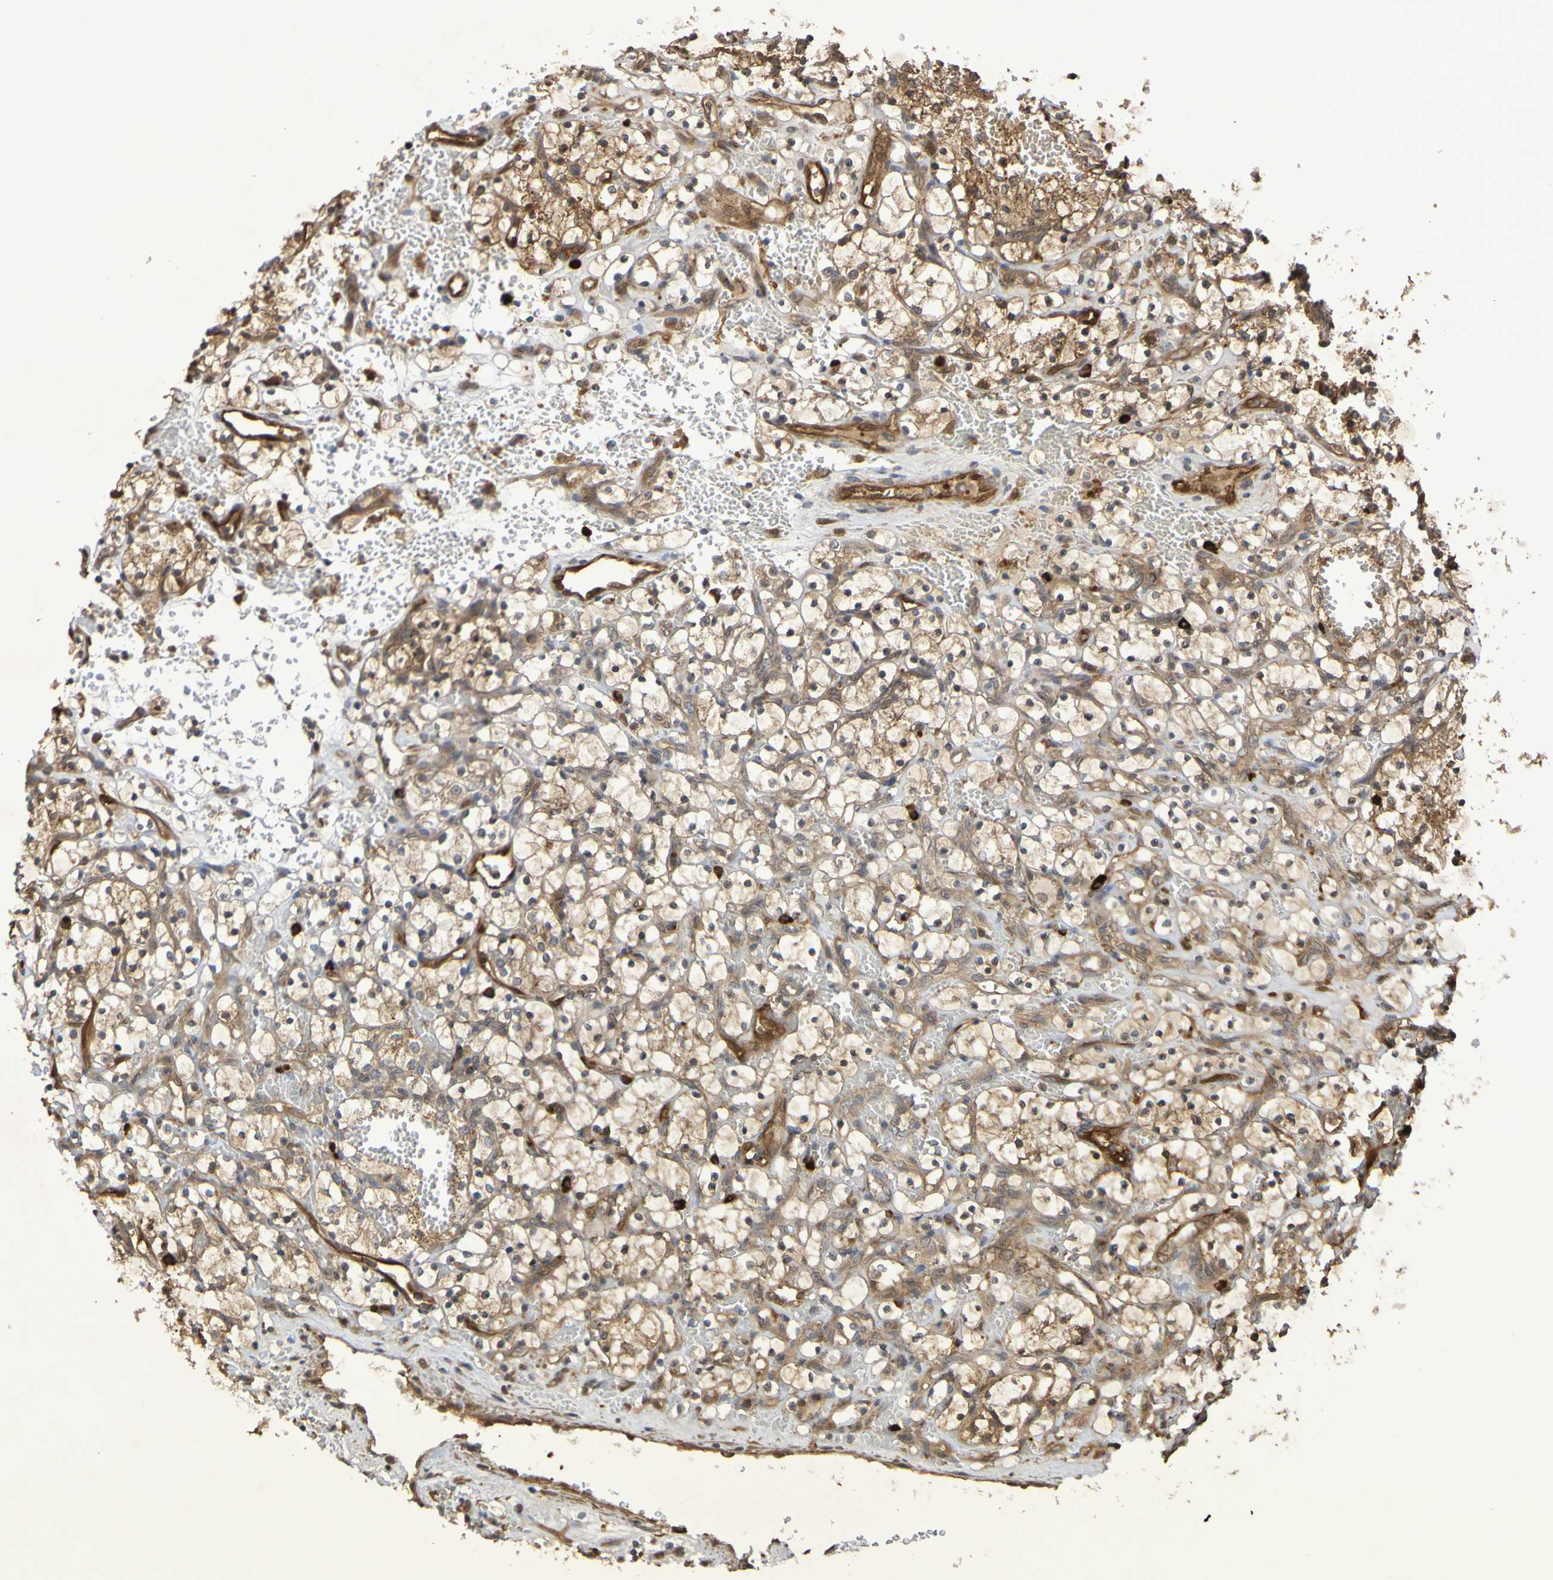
{"staining": {"intensity": "moderate", "quantity": ">75%", "location": "cytoplasmic/membranous"}, "tissue": "renal cancer", "cell_type": "Tumor cells", "image_type": "cancer", "snomed": [{"axis": "morphology", "description": "Adenocarcinoma, NOS"}, {"axis": "topography", "description": "Kidney"}], "caption": "Renal cancer (adenocarcinoma) was stained to show a protein in brown. There is medium levels of moderate cytoplasmic/membranous expression in about >75% of tumor cells. The staining was performed using DAB (3,3'-diaminobenzidine) to visualize the protein expression in brown, while the nuclei were stained in blue with hematoxylin (Magnification: 20x).", "gene": "SERPINB6", "patient": {"sex": "female", "age": 69}}